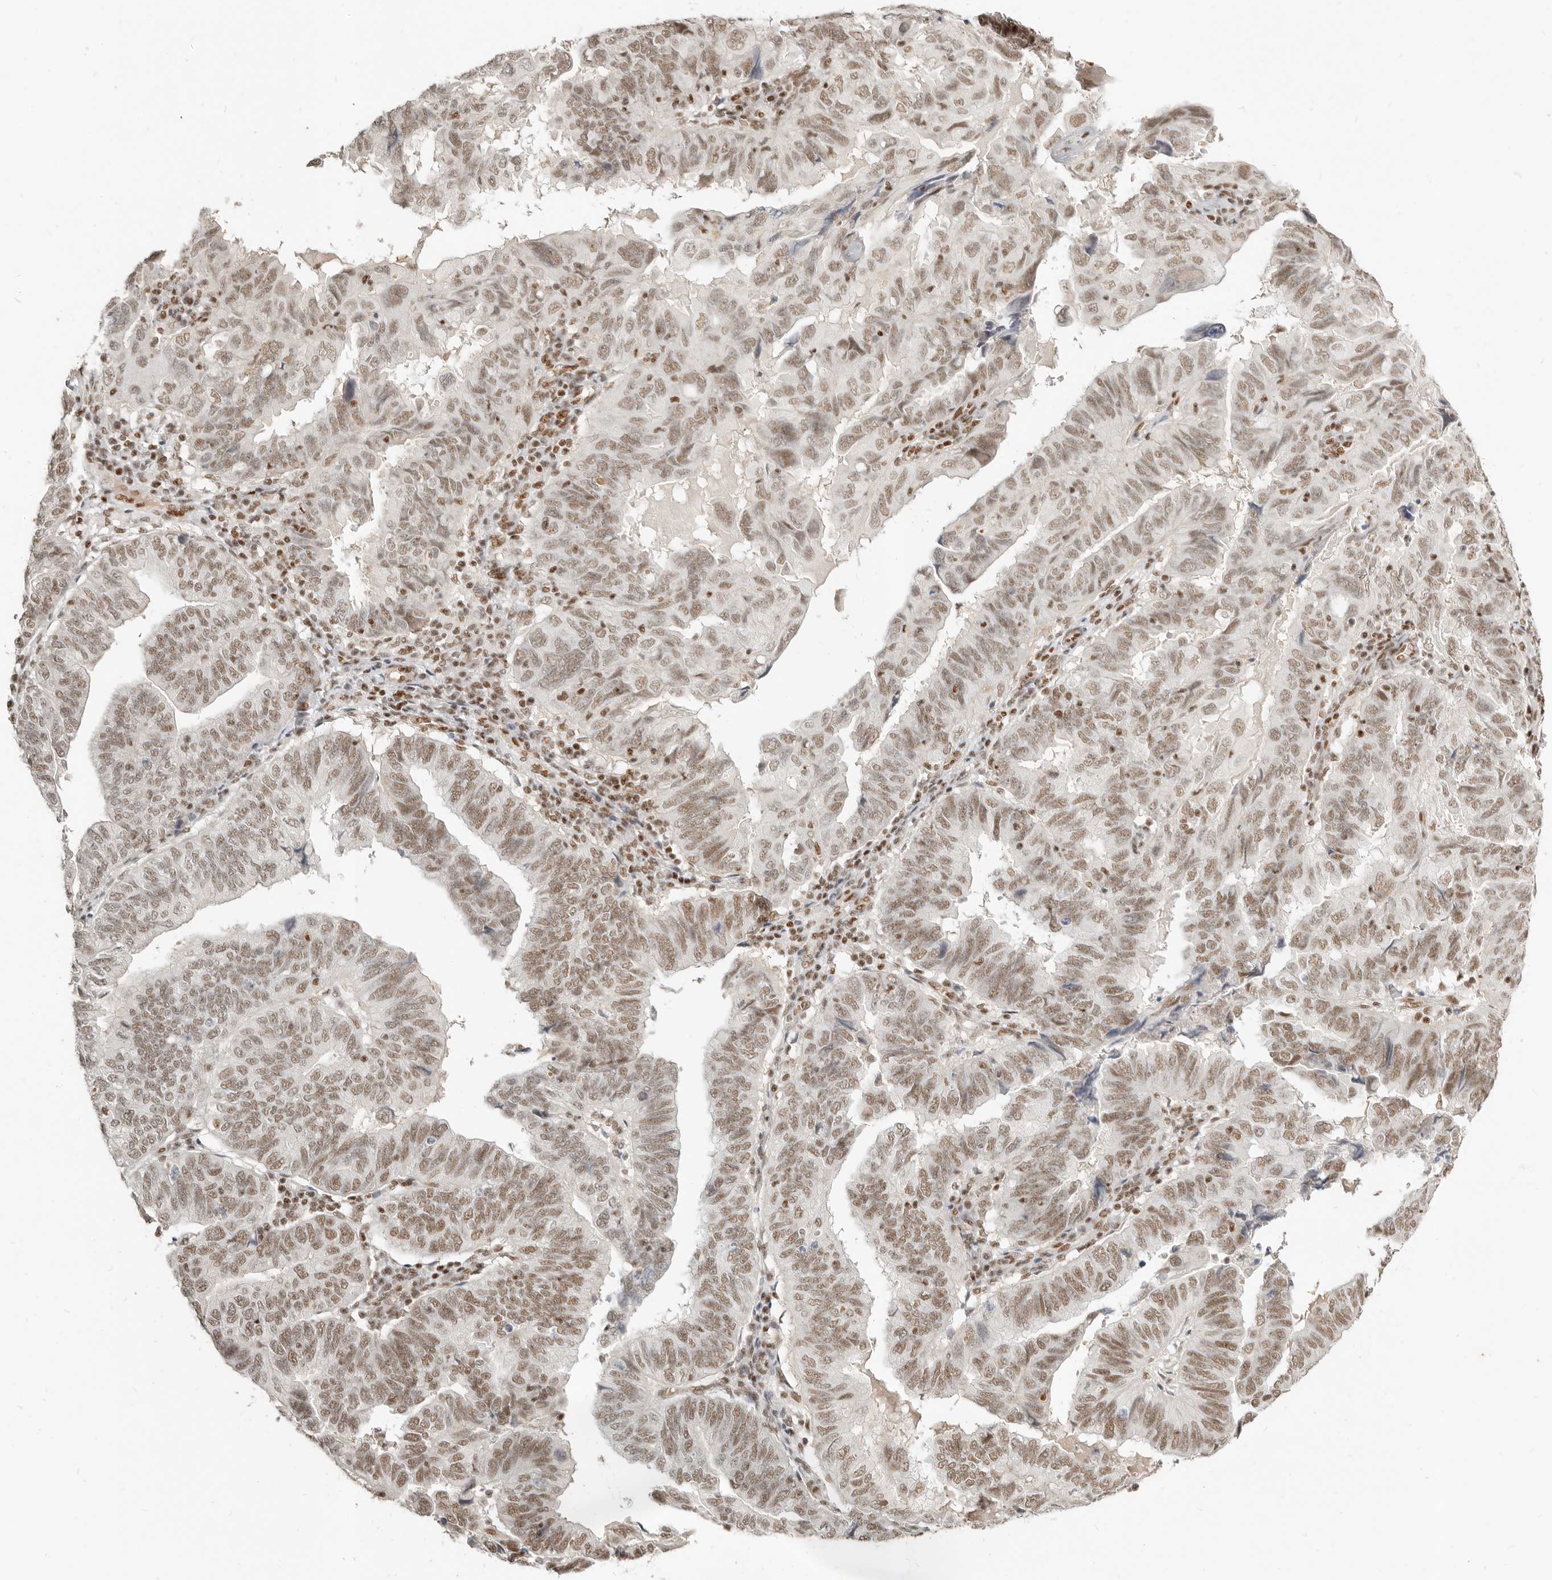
{"staining": {"intensity": "moderate", "quantity": ">75%", "location": "nuclear"}, "tissue": "endometrial cancer", "cell_type": "Tumor cells", "image_type": "cancer", "snomed": [{"axis": "morphology", "description": "Adenocarcinoma, NOS"}, {"axis": "topography", "description": "Uterus"}], "caption": "This histopathology image demonstrates immunohistochemistry staining of endometrial cancer (adenocarcinoma), with medium moderate nuclear expression in about >75% of tumor cells.", "gene": "GABPA", "patient": {"sex": "female", "age": 77}}